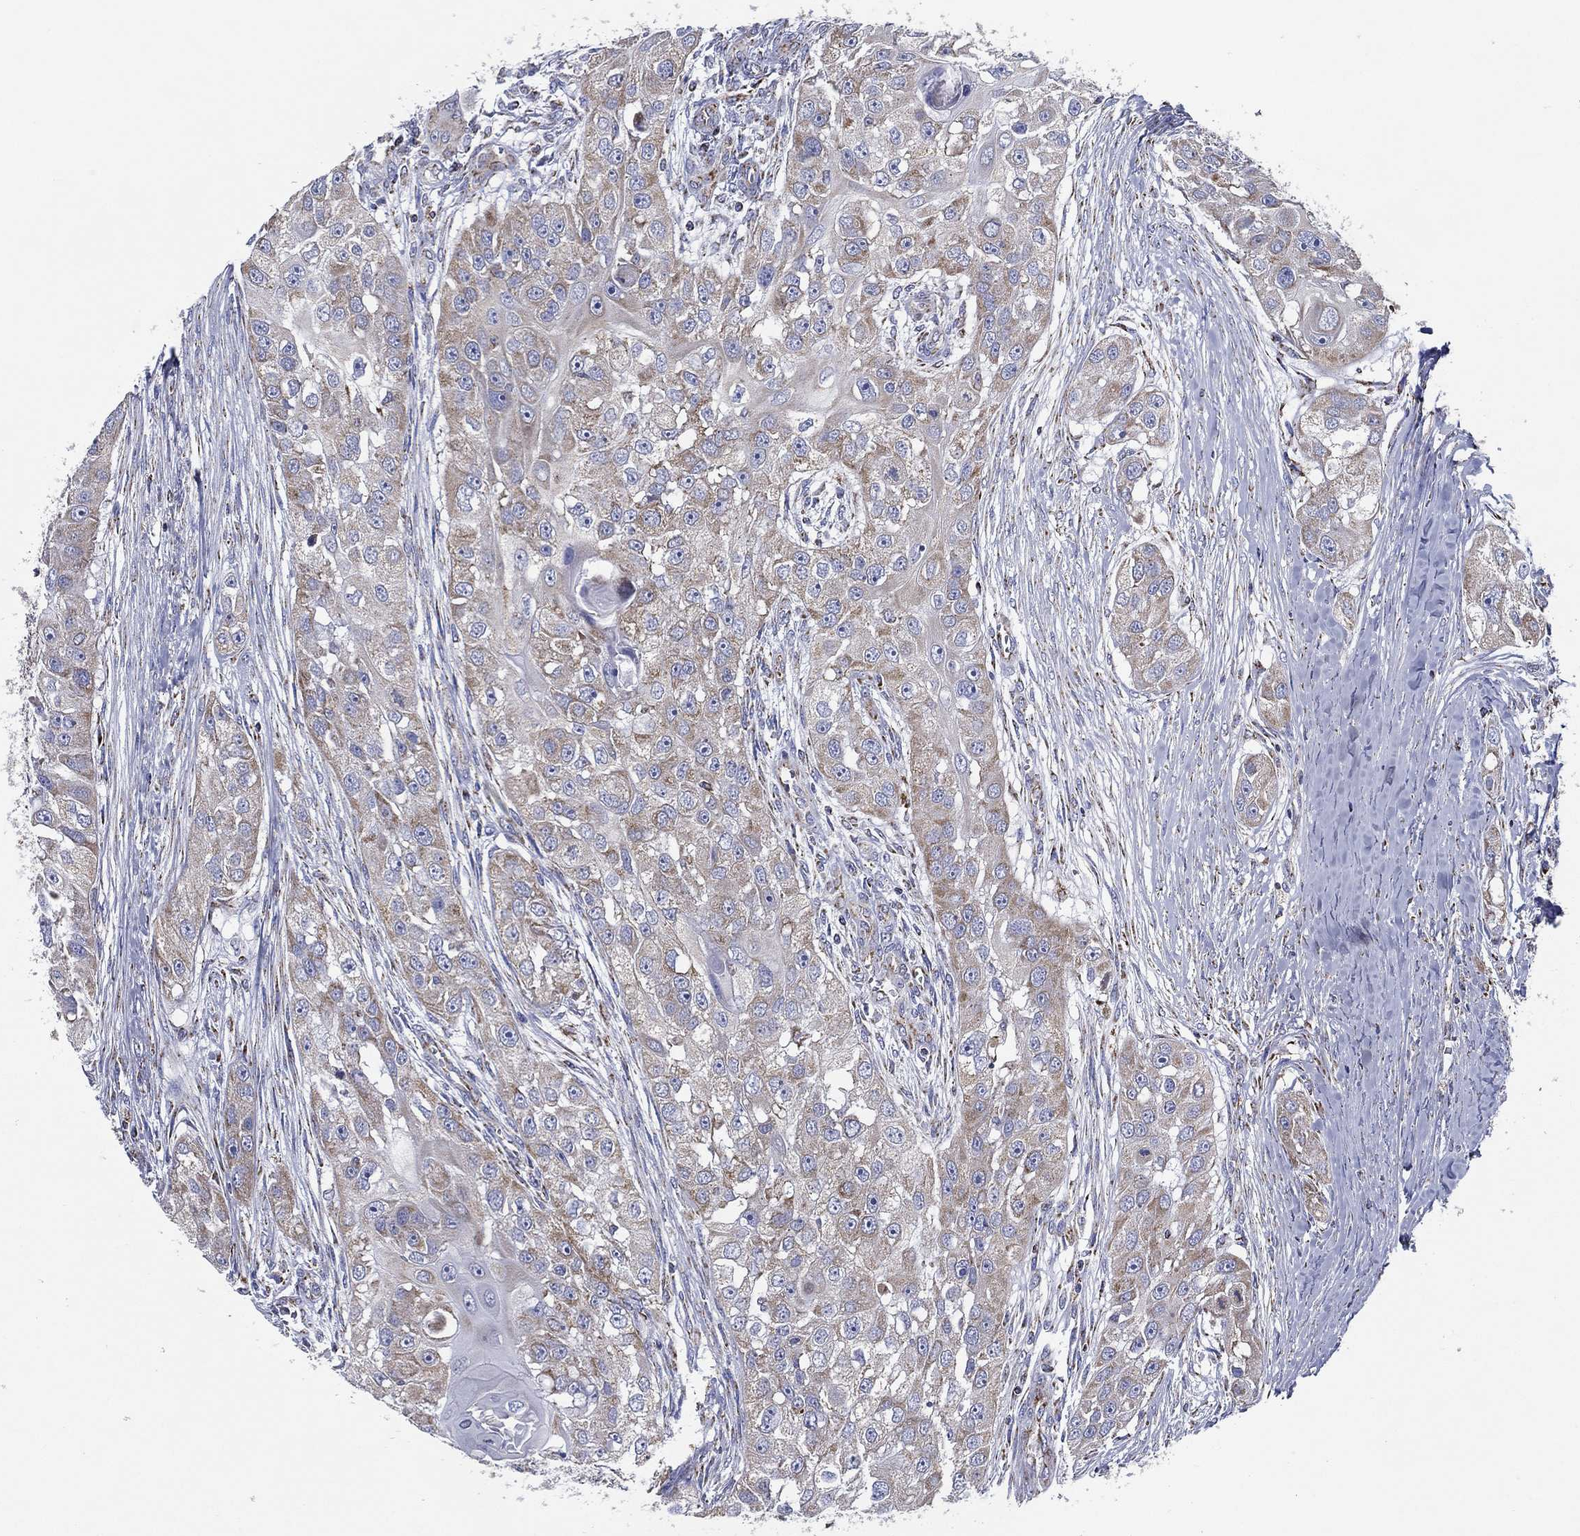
{"staining": {"intensity": "weak", "quantity": ">75%", "location": "cytoplasmic/membranous"}, "tissue": "head and neck cancer", "cell_type": "Tumor cells", "image_type": "cancer", "snomed": [{"axis": "morphology", "description": "Normal tissue, NOS"}, {"axis": "morphology", "description": "Squamous cell carcinoma, NOS"}, {"axis": "topography", "description": "Skeletal muscle"}, {"axis": "topography", "description": "Head-Neck"}], "caption": "Brown immunohistochemical staining in head and neck cancer demonstrates weak cytoplasmic/membranous expression in about >75% of tumor cells.", "gene": "SFXN1", "patient": {"sex": "male", "age": 51}}